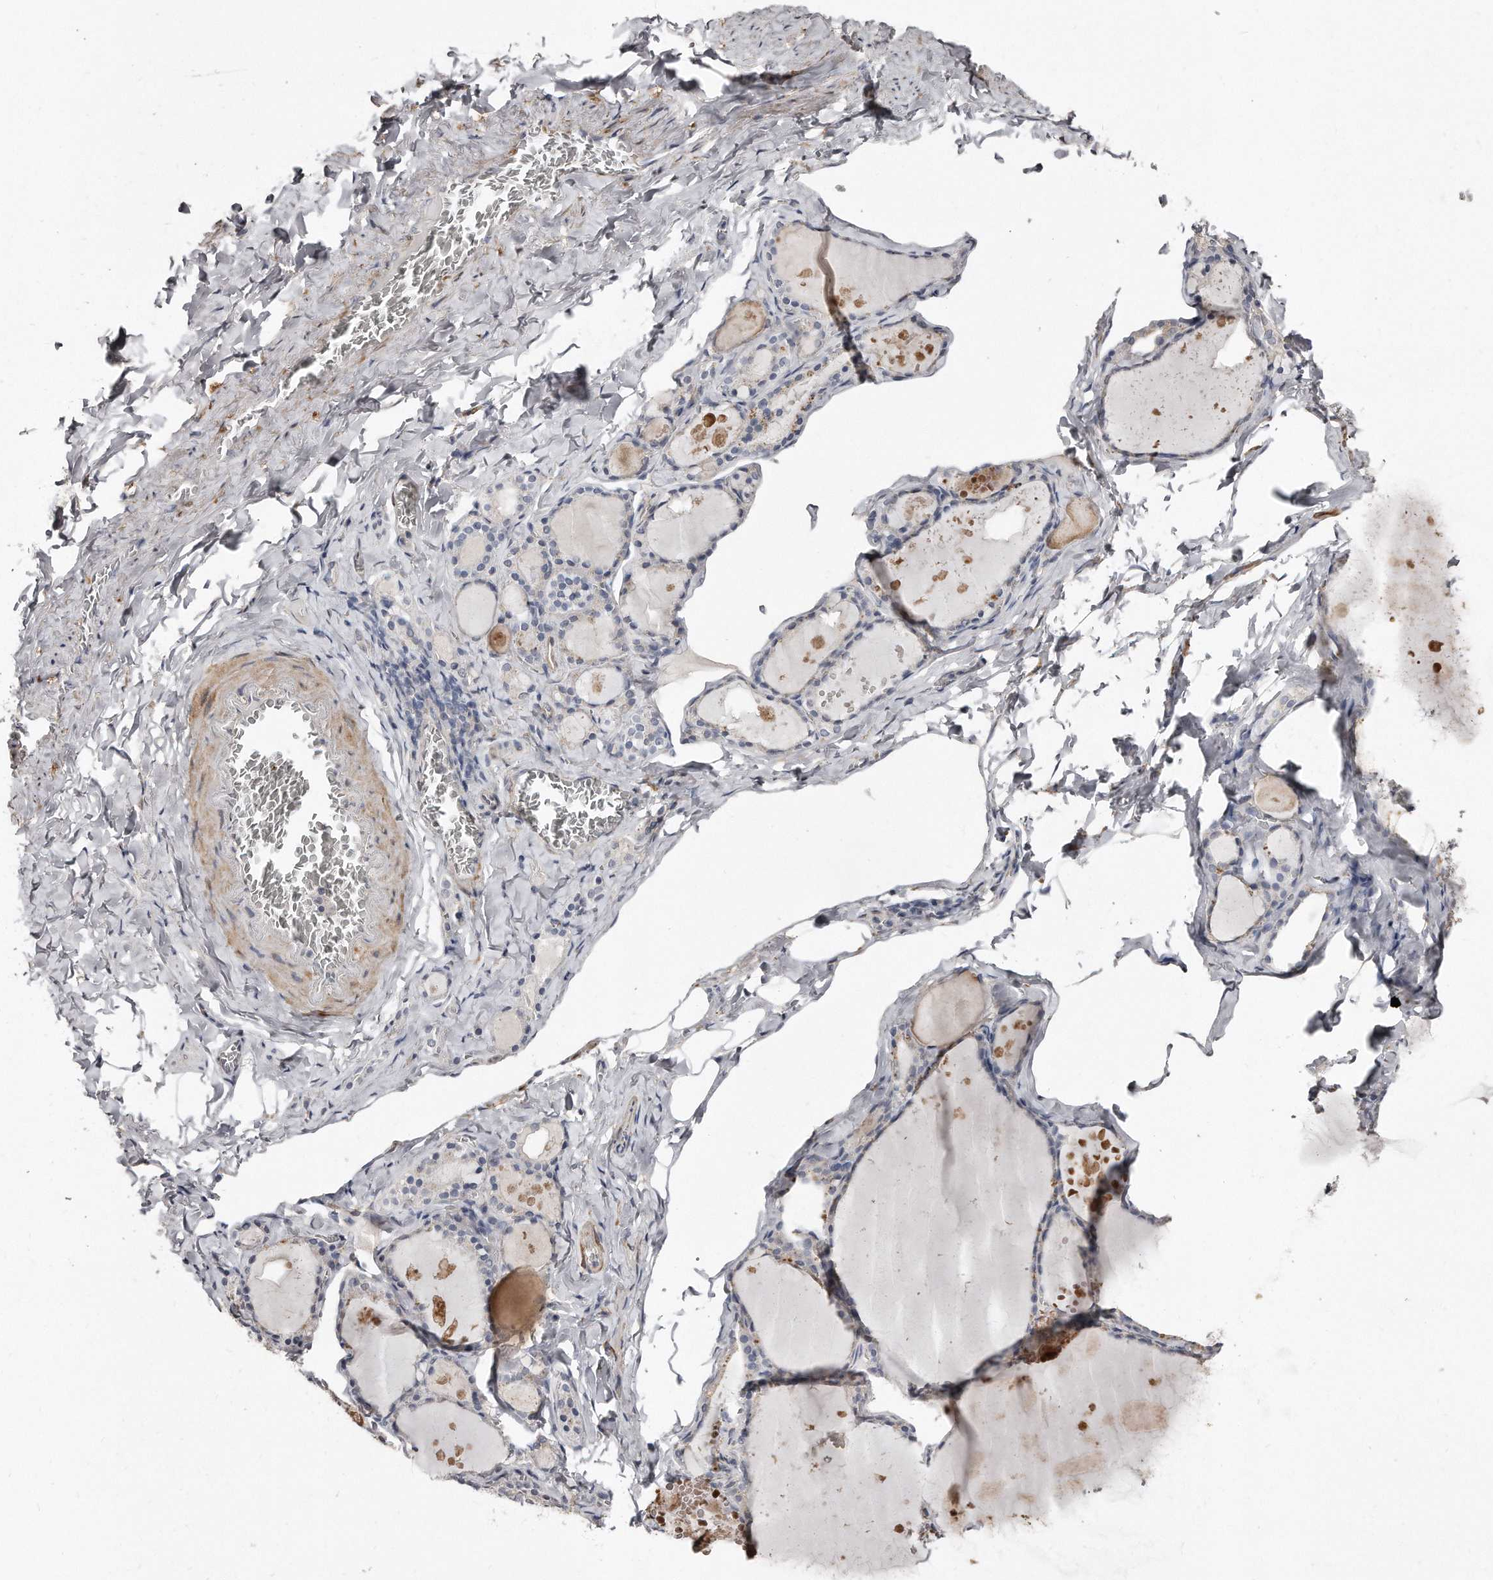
{"staining": {"intensity": "negative", "quantity": "none", "location": "none"}, "tissue": "thyroid gland", "cell_type": "Glandular cells", "image_type": "normal", "snomed": [{"axis": "morphology", "description": "Normal tissue, NOS"}, {"axis": "topography", "description": "Thyroid gland"}], "caption": "Thyroid gland was stained to show a protein in brown. There is no significant staining in glandular cells. (Stains: DAB (3,3'-diaminobenzidine) immunohistochemistry with hematoxylin counter stain, Microscopy: brightfield microscopy at high magnification).", "gene": "LMOD1", "patient": {"sex": "male", "age": 56}}